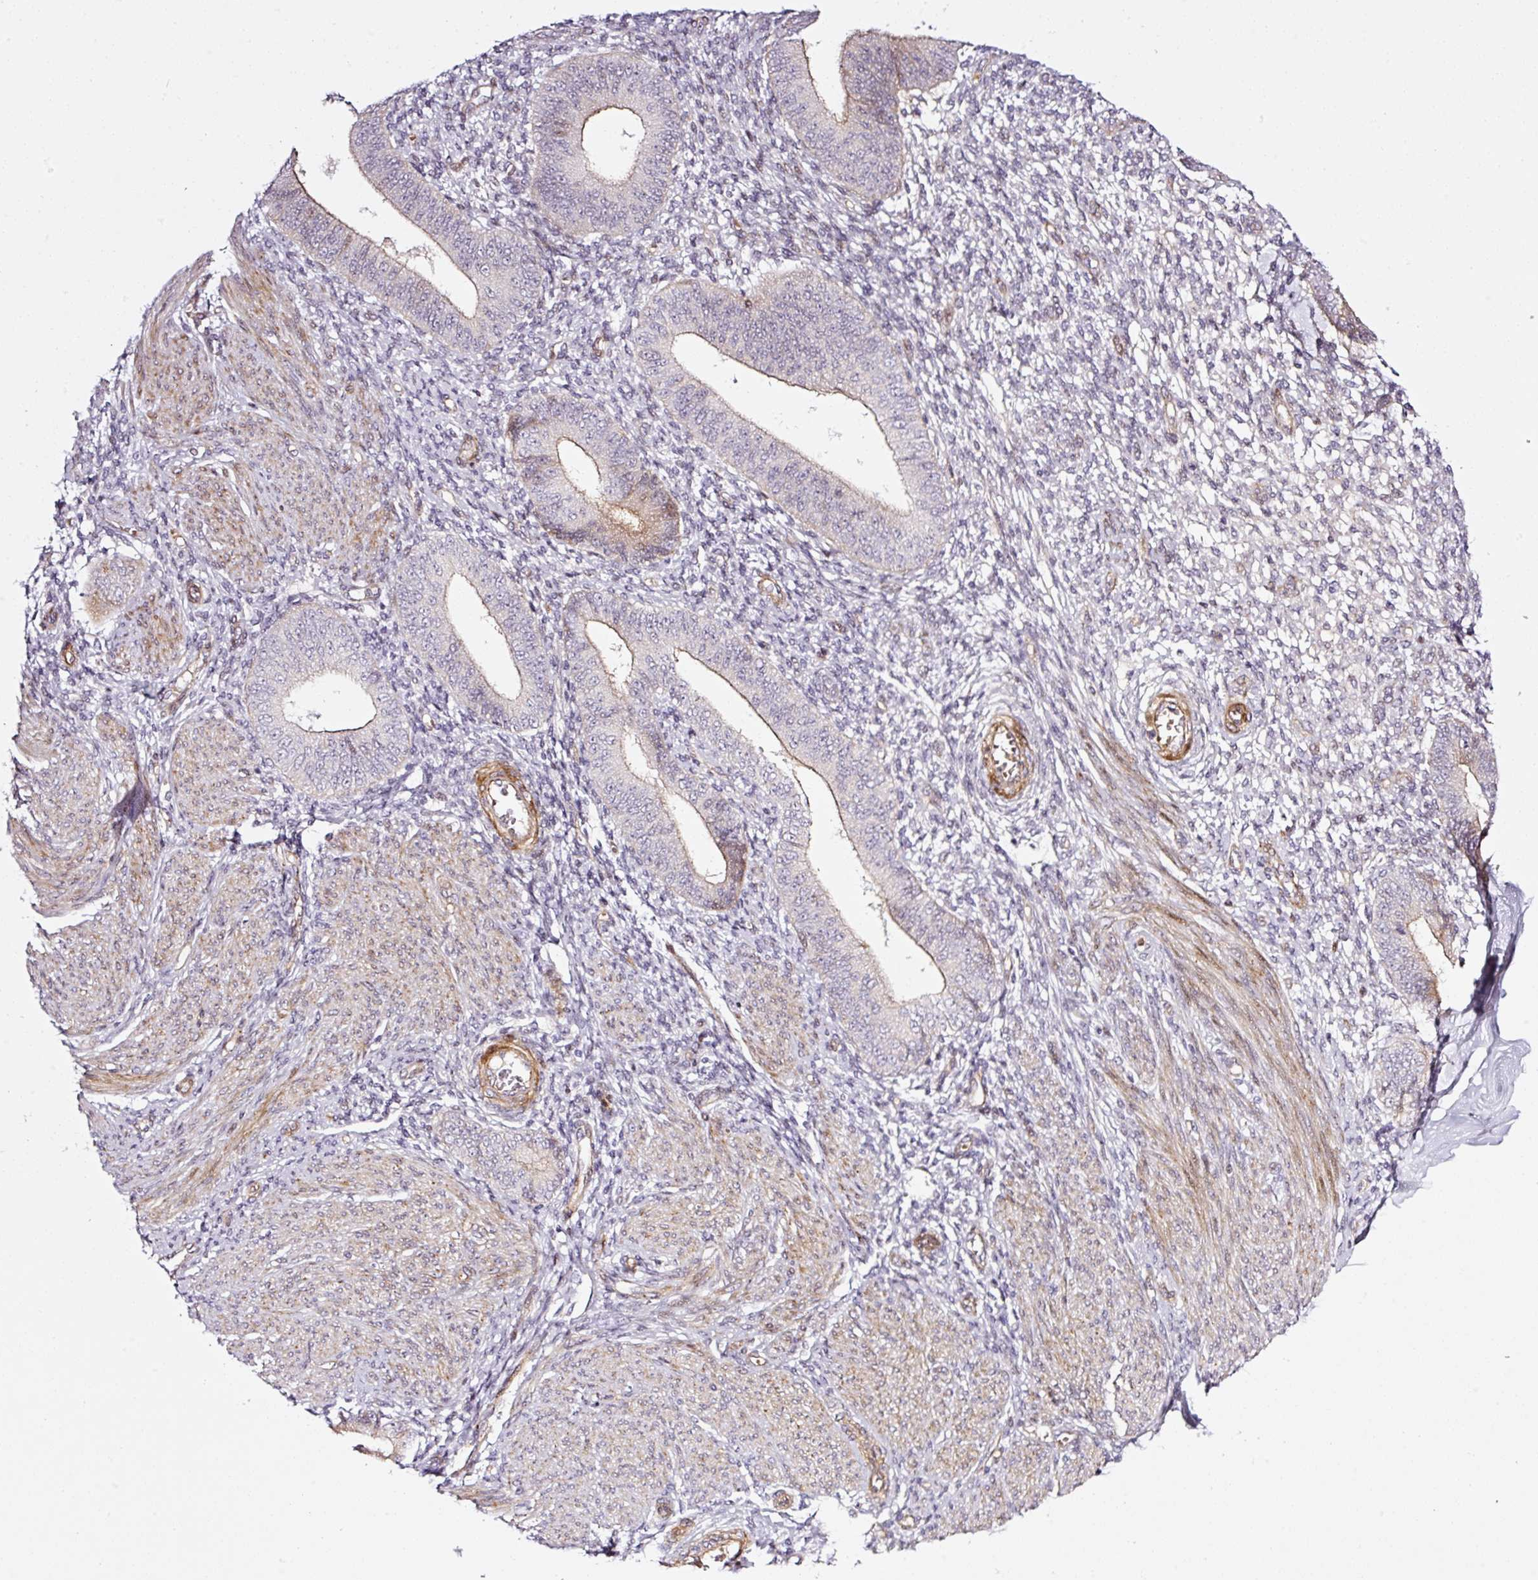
{"staining": {"intensity": "negative", "quantity": "none", "location": "none"}, "tissue": "endometrium", "cell_type": "Cells in endometrial stroma", "image_type": "normal", "snomed": [{"axis": "morphology", "description": "Normal tissue, NOS"}, {"axis": "topography", "description": "Endometrium"}], "caption": "The photomicrograph demonstrates no significant staining in cells in endometrial stroma of endometrium. (DAB (3,3'-diaminobenzidine) immunohistochemistry (IHC) visualized using brightfield microscopy, high magnification).", "gene": "ANKRD20A1", "patient": {"sex": "female", "age": 49}}